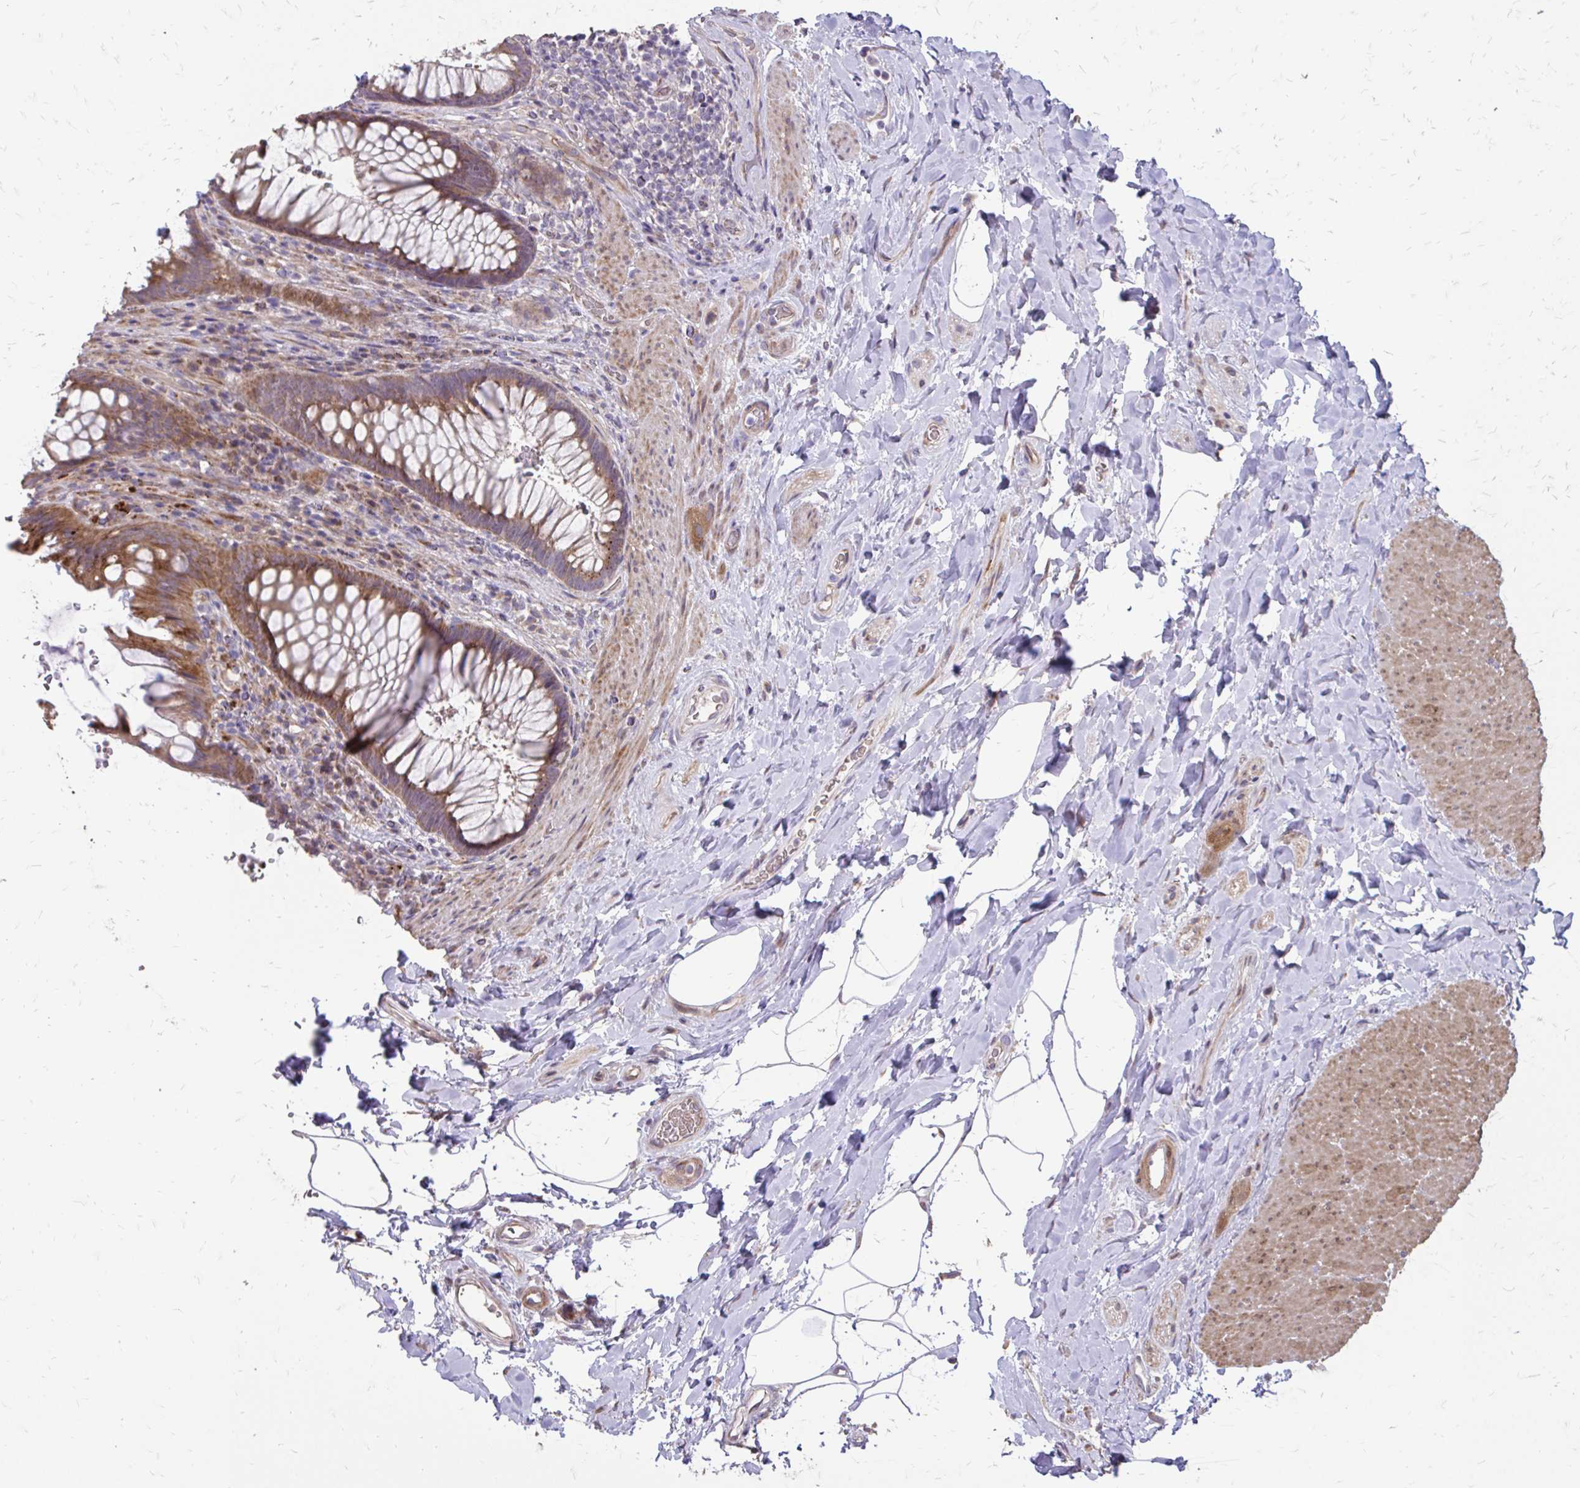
{"staining": {"intensity": "moderate", "quantity": ">75%", "location": "cytoplasmic/membranous"}, "tissue": "rectum", "cell_type": "Glandular cells", "image_type": "normal", "snomed": [{"axis": "morphology", "description": "Normal tissue, NOS"}, {"axis": "topography", "description": "Rectum"}], "caption": "An image showing moderate cytoplasmic/membranous positivity in about >75% of glandular cells in unremarkable rectum, as visualized by brown immunohistochemical staining.", "gene": "MYORG", "patient": {"sex": "male", "age": 53}}